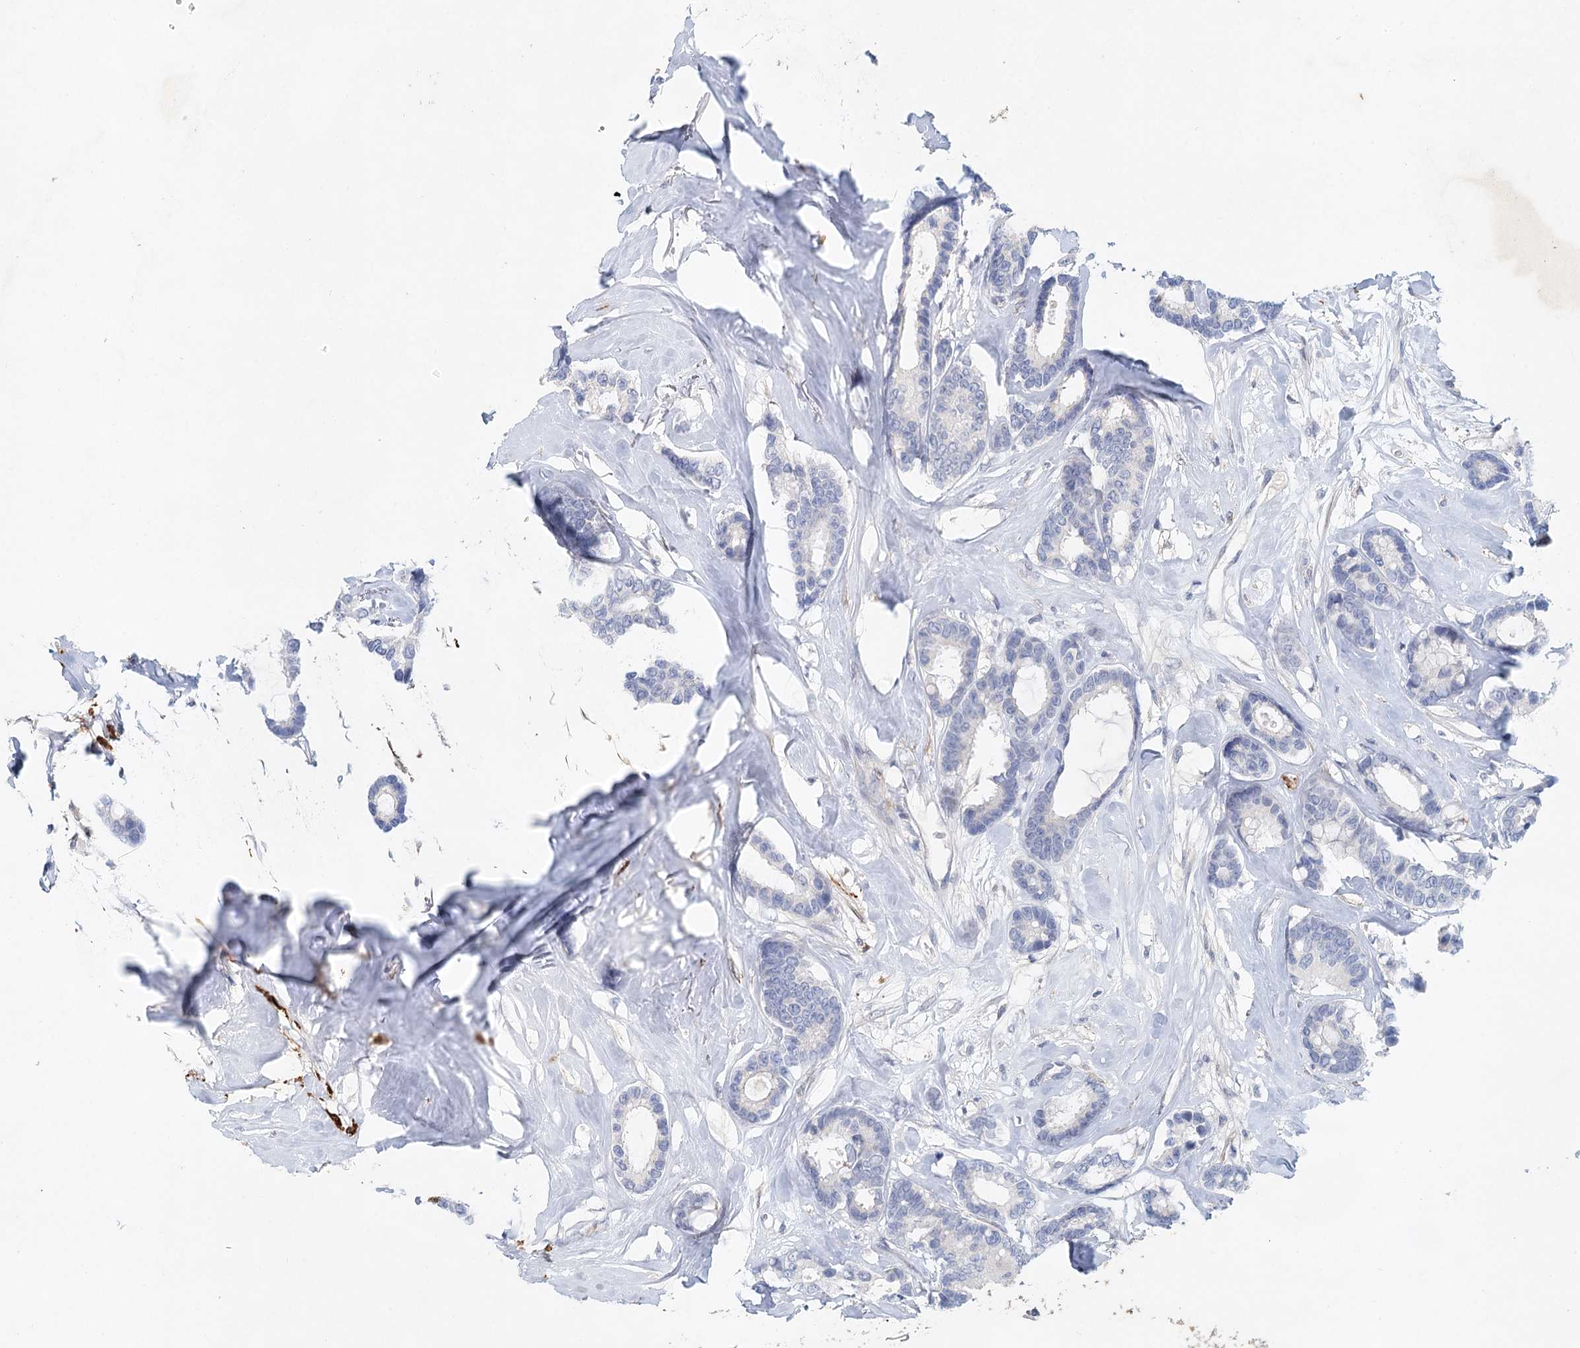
{"staining": {"intensity": "negative", "quantity": "none", "location": "none"}, "tissue": "breast cancer", "cell_type": "Tumor cells", "image_type": "cancer", "snomed": [{"axis": "morphology", "description": "Duct carcinoma"}, {"axis": "topography", "description": "Breast"}], "caption": "Immunohistochemistry of human breast cancer (infiltrating ductal carcinoma) demonstrates no expression in tumor cells.", "gene": "SLC19A3", "patient": {"sex": "female", "age": 87}}